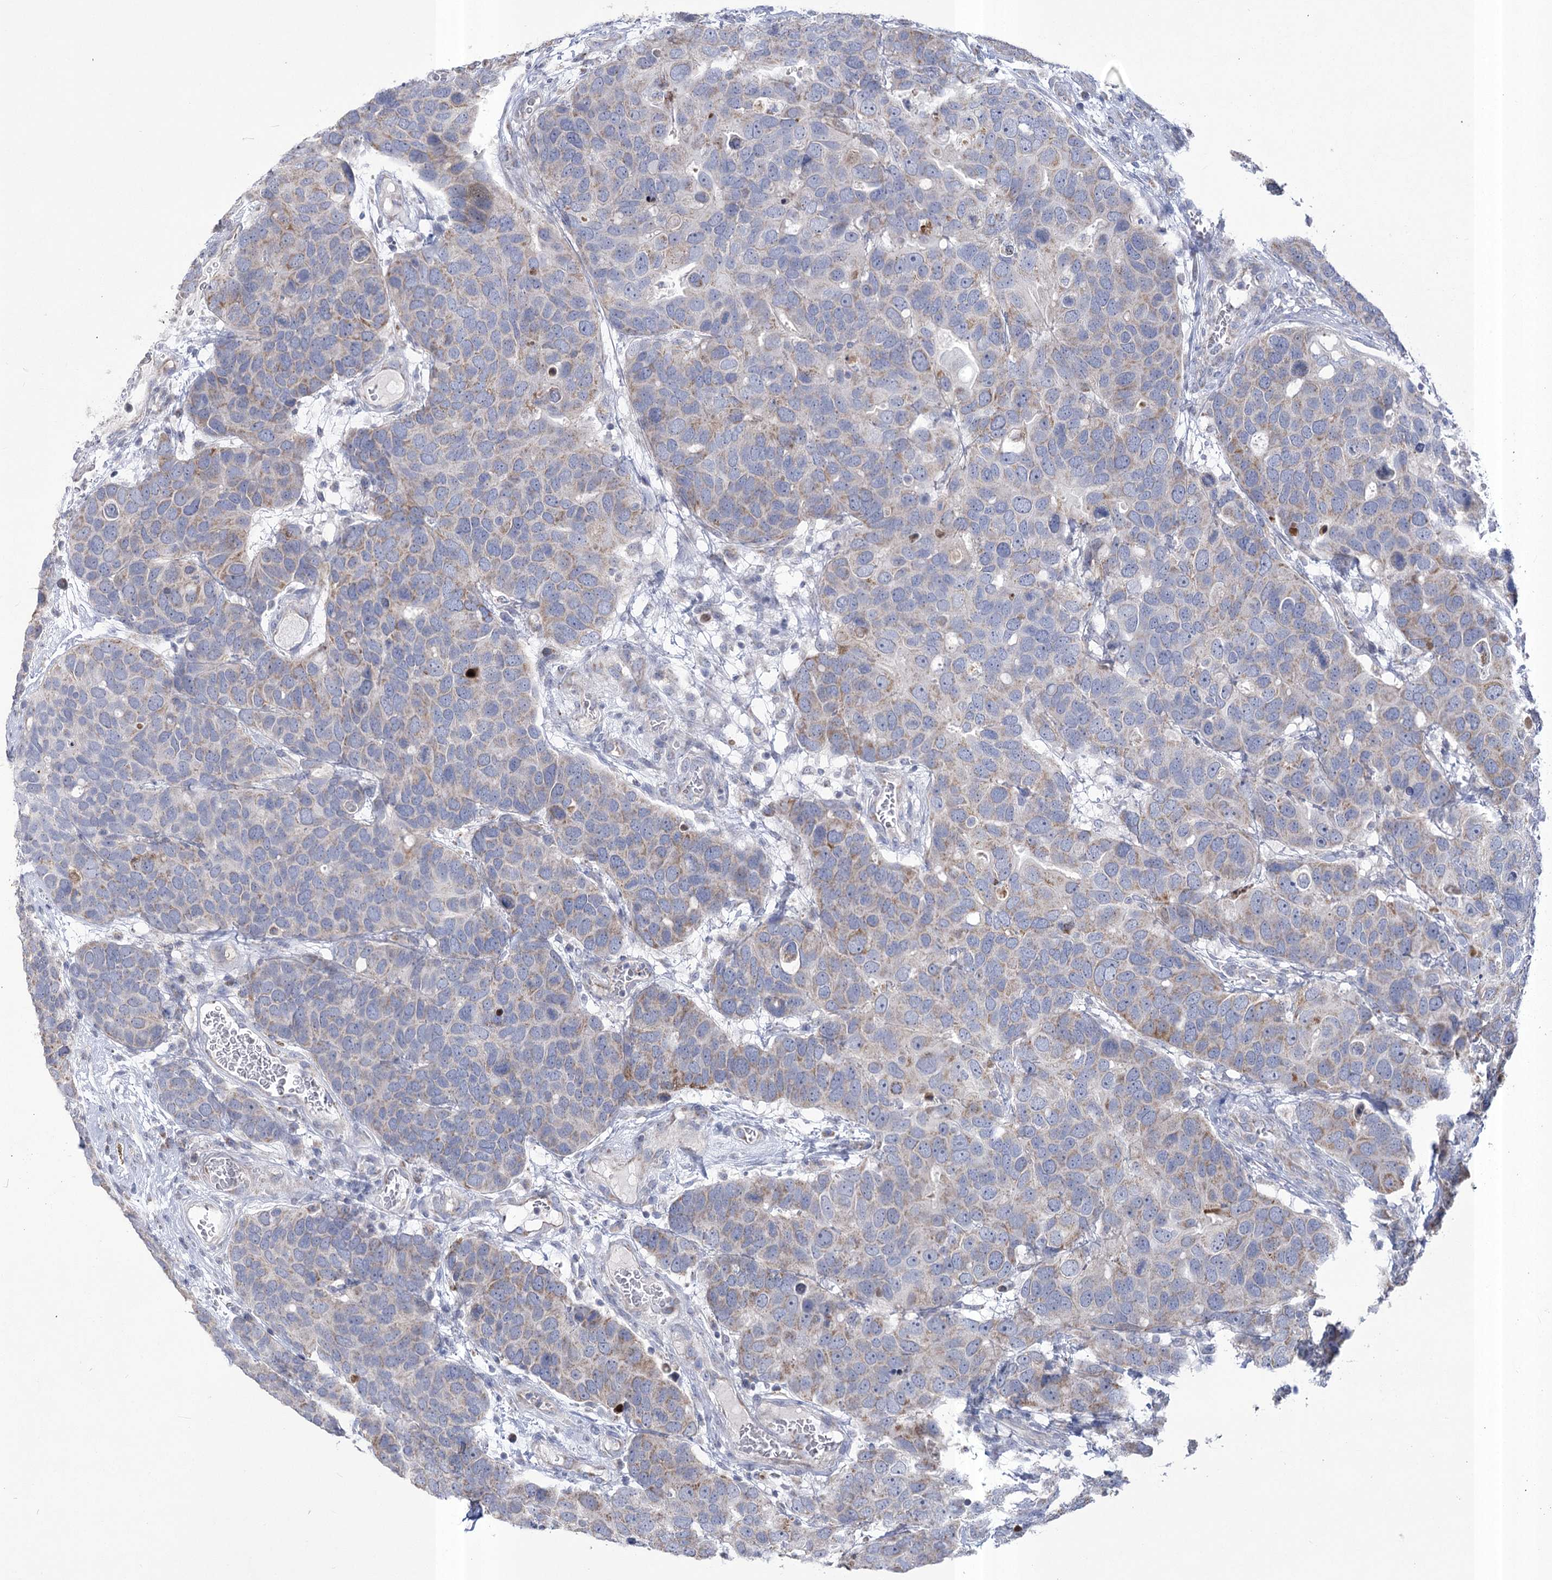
{"staining": {"intensity": "weak", "quantity": "<25%", "location": "cytoplasmic/membranous"}, "tissue": "breast cancer", "cell_type": "Tumor cells", "image_type": "cancer", "snomed": [{"axis": "morphology", "description": "Duct carcinoma"}, {"axis": "topography", "description": "Breast"}], "caption": "Immunohistochemistry histopathology image of human breast infiltrating ductal carcinoma stained for a protein (brown), which displays no expression in tumor cells.", "gene": "PDHB", "patient": {"sex": "female", "age": 83}}